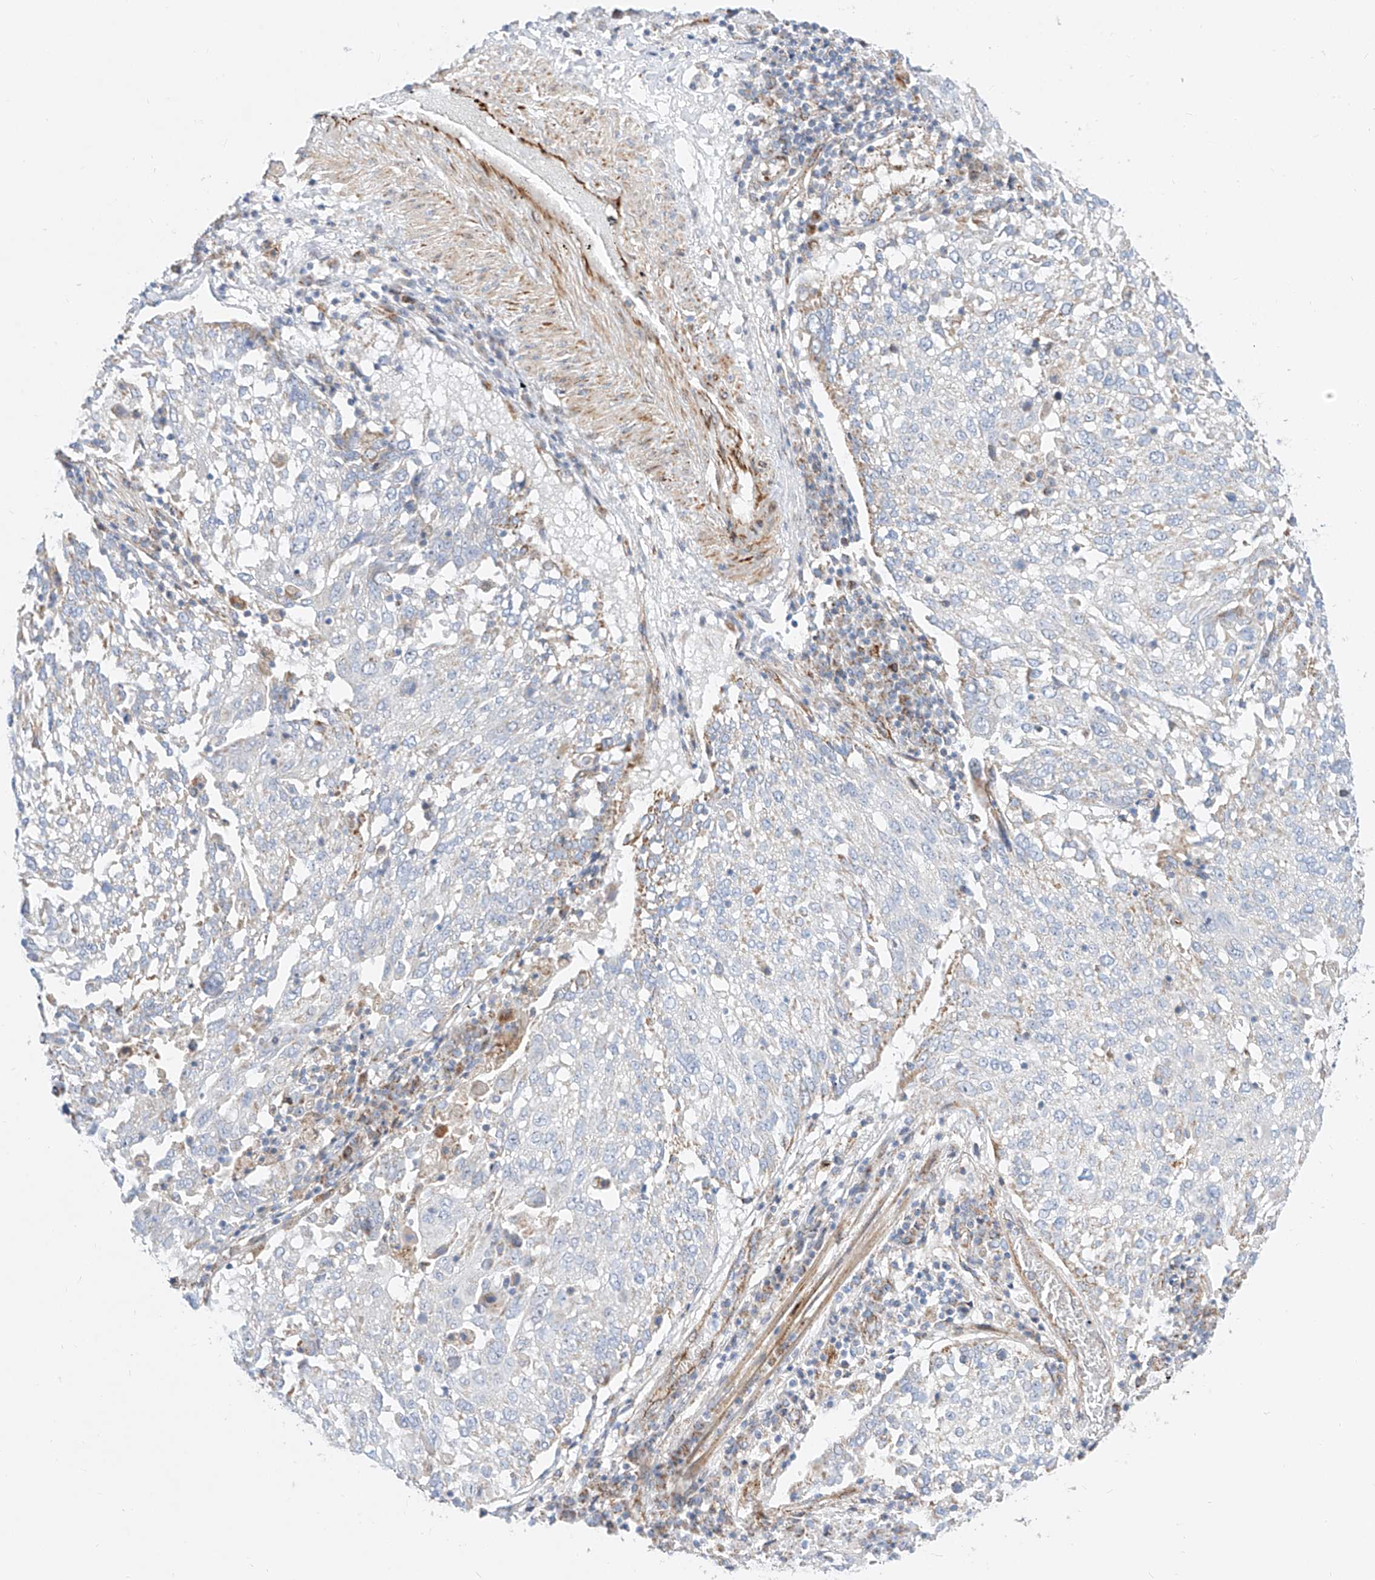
{"staining": {"intensity": "negative", "quantity": "none", "location": "none"}, "tissue": "lung cancer", "cell_type": "Tumor cells", "image_type": "cancer", "snomed": [{"axis": "morphology", "description": "Squamous cell carcinoma, NOS"}, {"axis": "topography", "description": "Lung"}], "caption": "Tumor cells show no significant expression in lung cancer.", "gene": "CST9", "patient": {"sex": "male", "age": 65}}